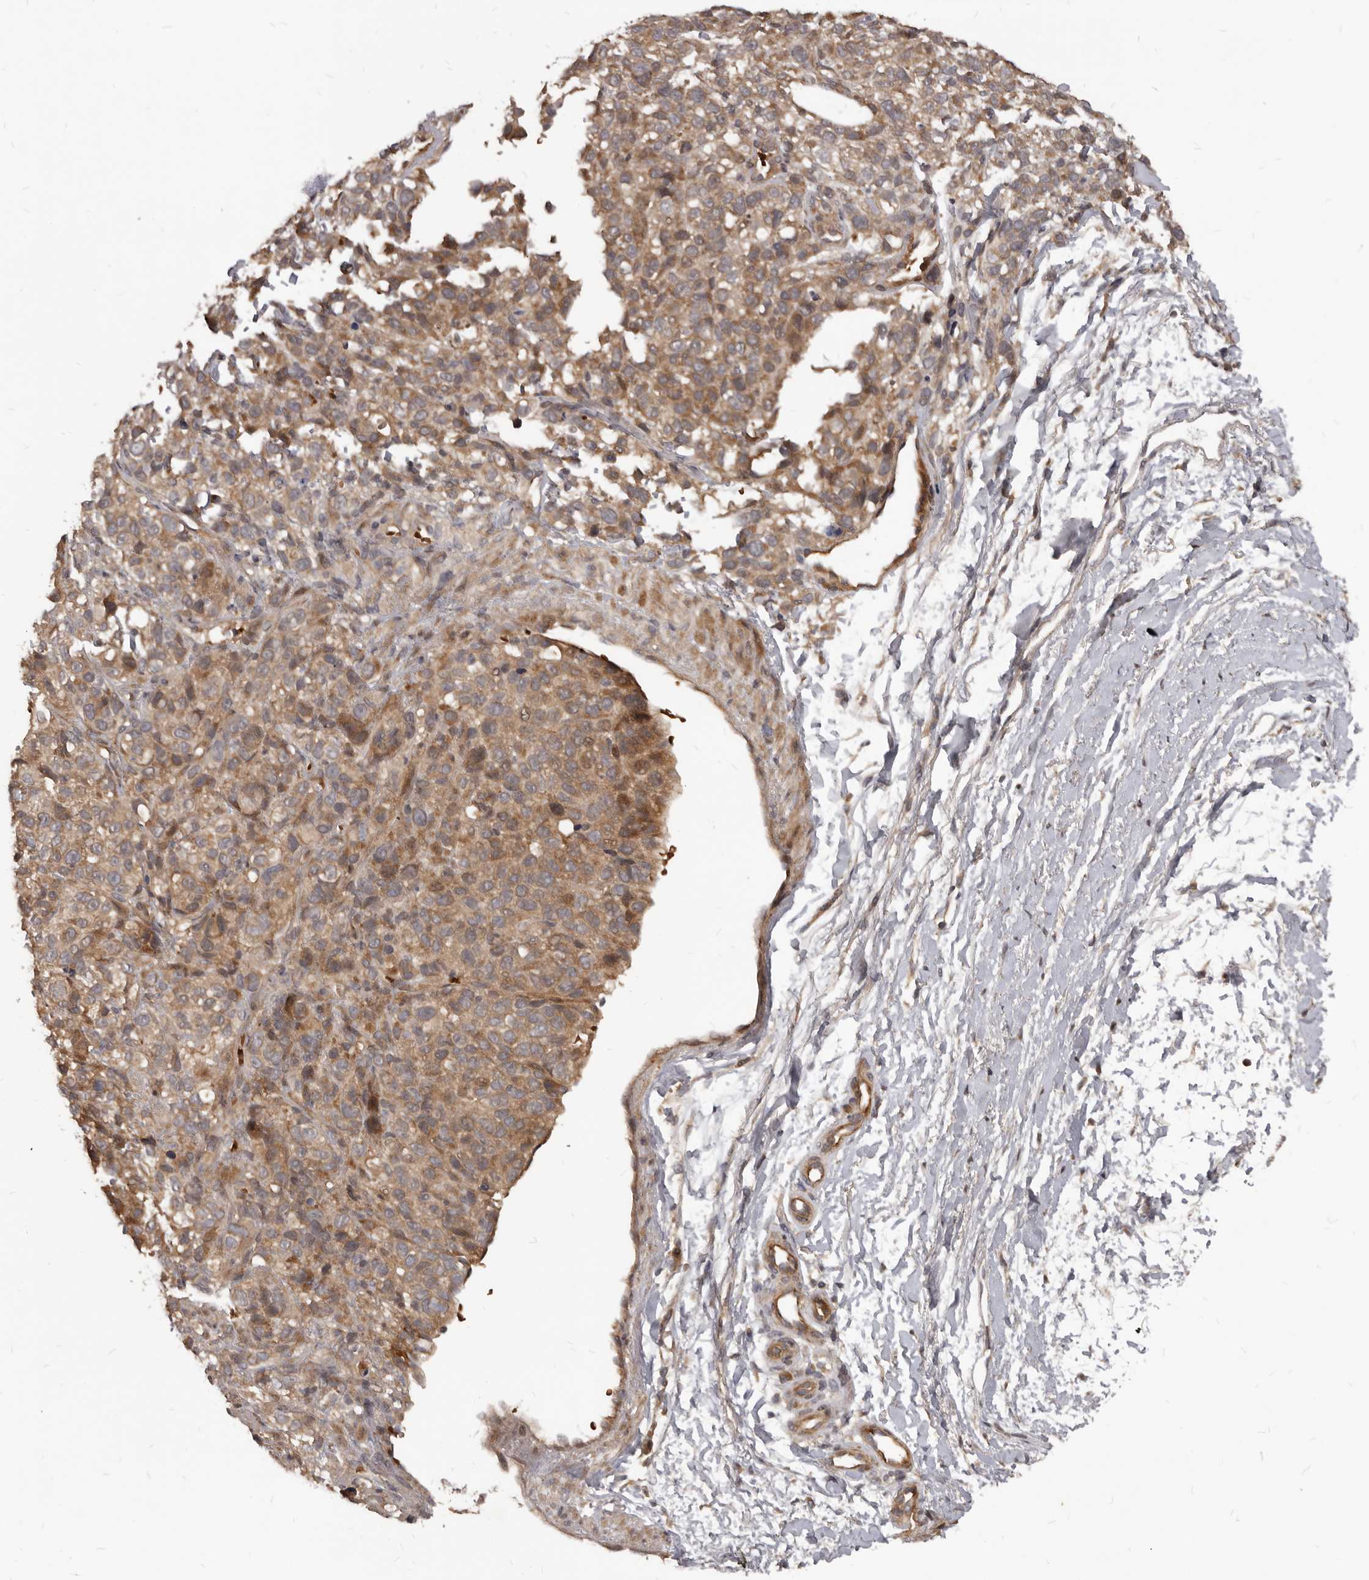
{"staining": {"intensity": "moderate", "quantity": ">75%", "location": "cytoplasmic/membranous"}, "tissue": "melanoma", "cell_type": "Tumor cells", "image_type": "cancer", "snomed": [{"axis": "morphology", "description": "Malignant melanoma, Metastatic site"}, {"axis": "topography", "description": "Skin"}], "caption": "Human melanoma stained with a protein marker reveals moderate staining in tumor cells.", "gene": "GABPB2", "patient": {"sex": "female", "age": 72}}